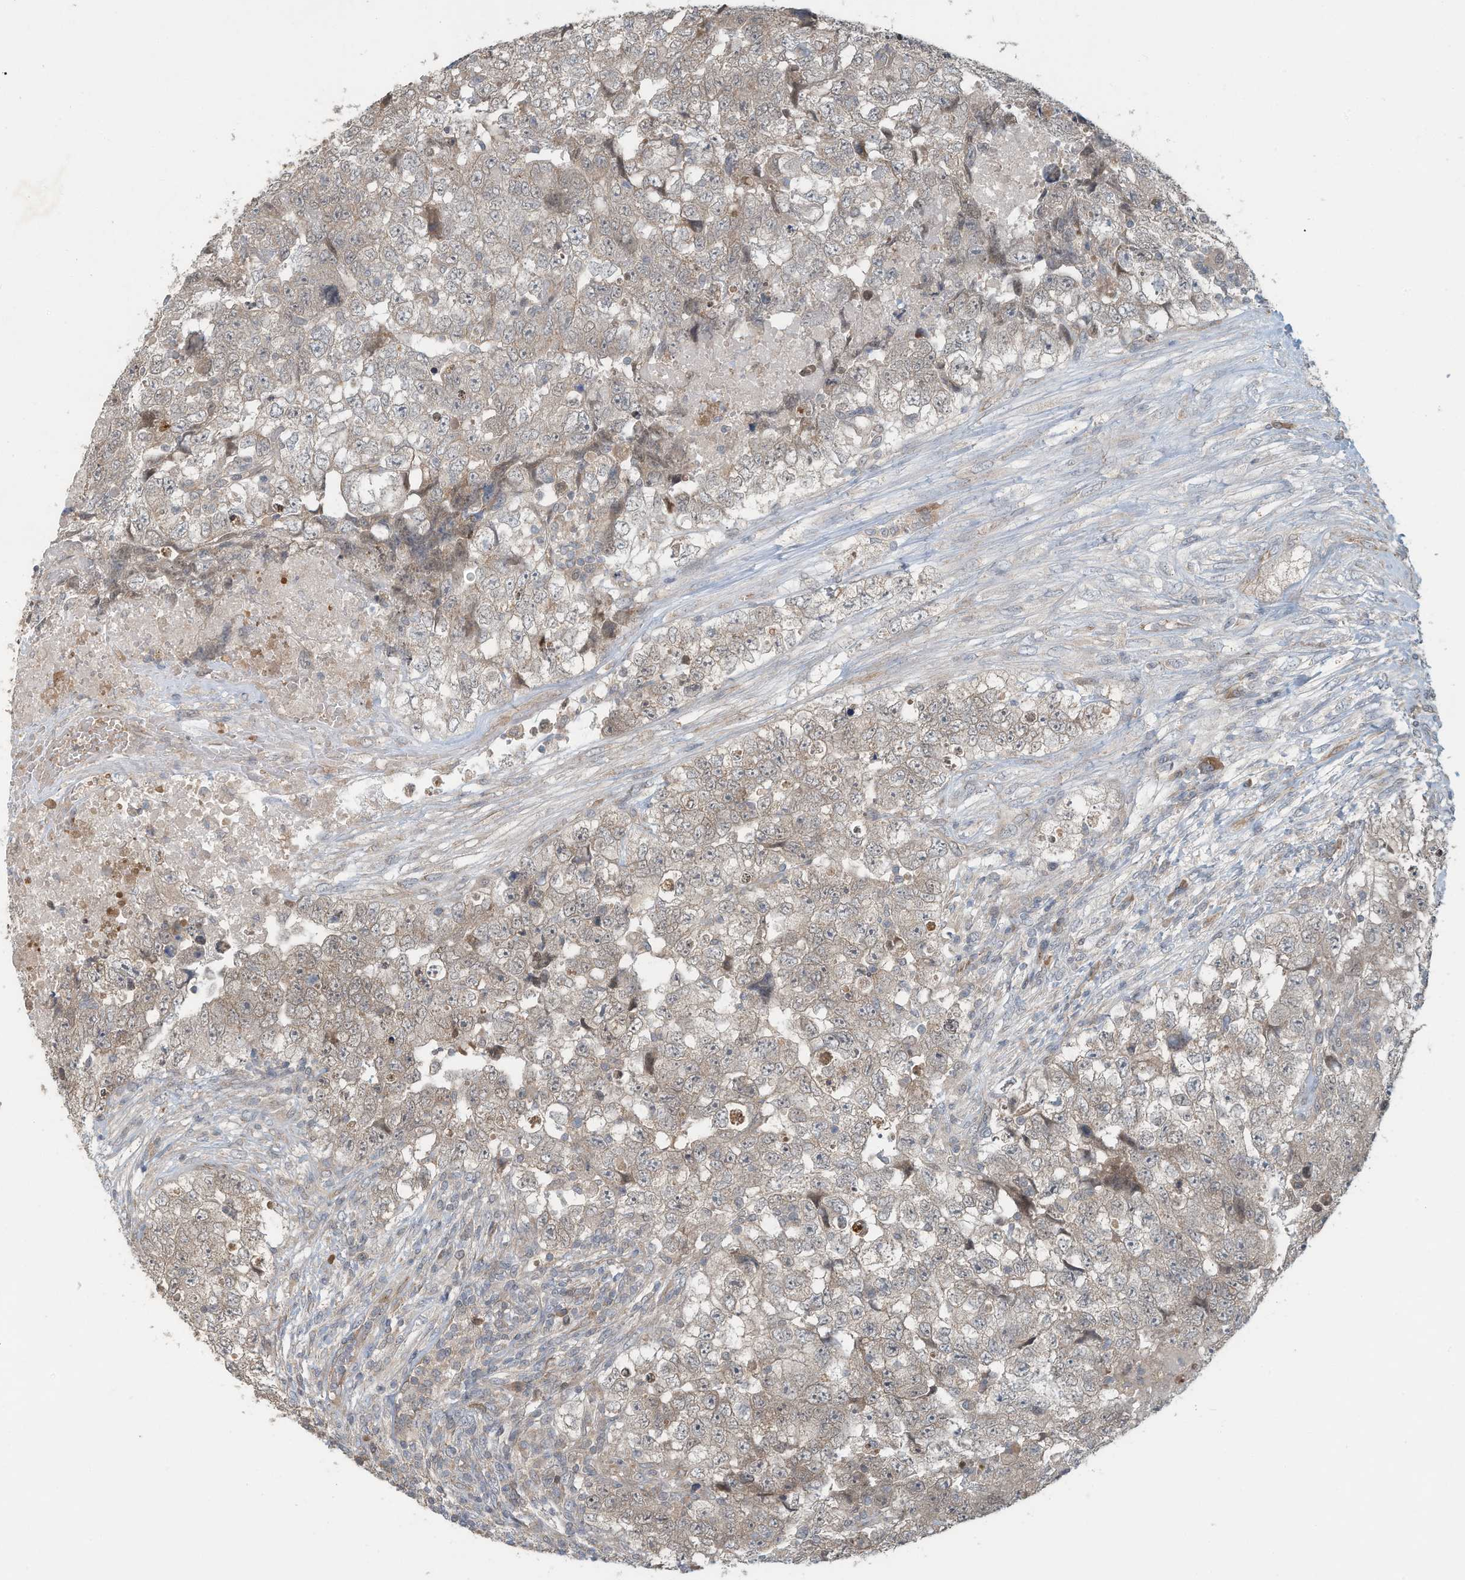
{"staining": {"intensity": "weak", "quantity": "<25%", "location": "cytoplasmic/membranous"}, "tissue": "testis cancer", "cell_type": "Tumor cells", "image_type": "cancer", "snomed": [{"axis": "morphology", "description": "Carcinoma, Embryonal, NOS"}, {"axis": "topography", "description": "Testis"}], "caption": "Micrograph shows no protein staining in tumor cells of embryonal carcinoma (testis) tissue.", "gene": "ERI2", "patient": {"sex": "male", "age": 37}}